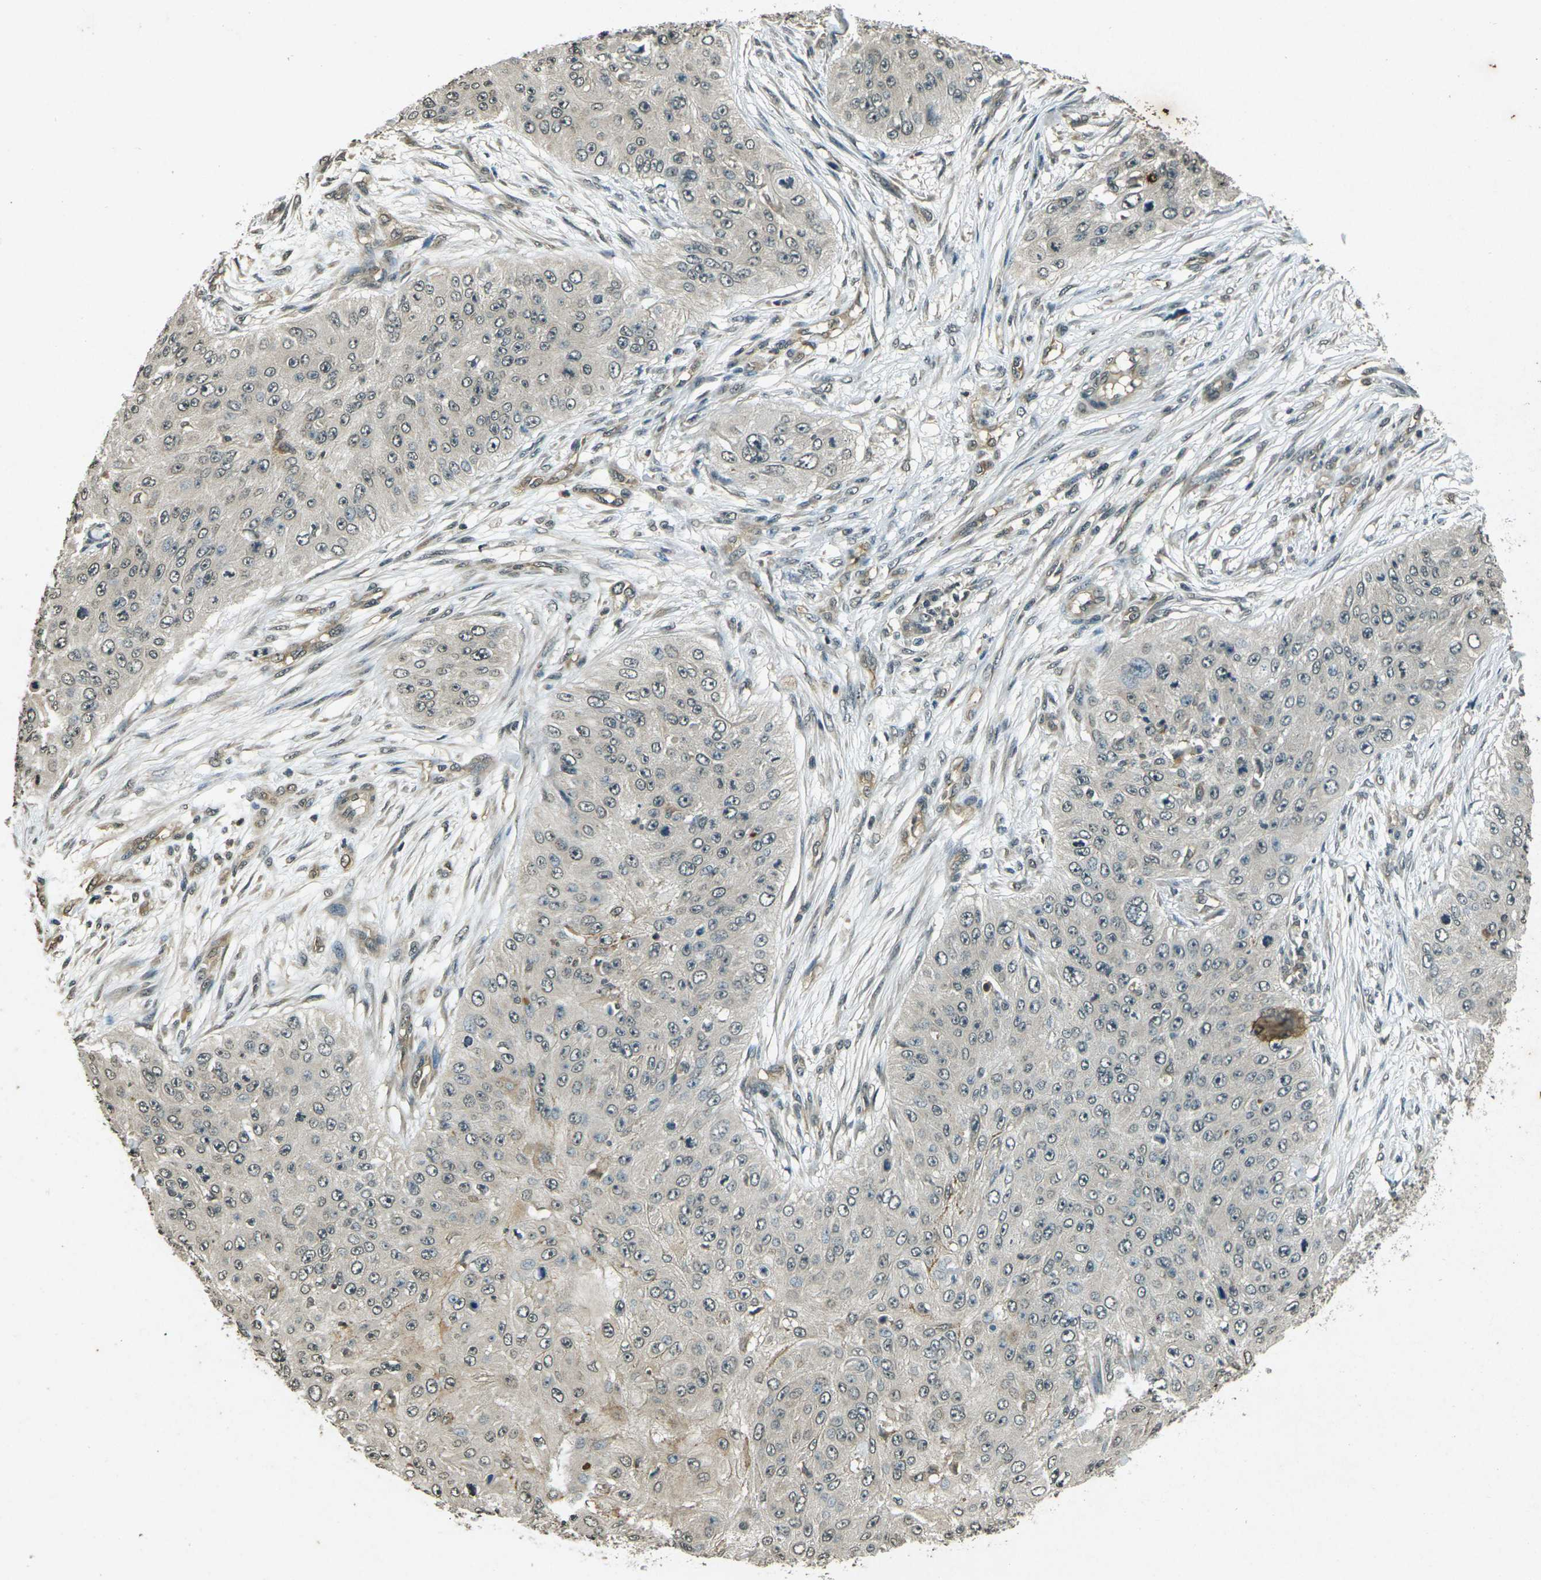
{"staining": {"intensity": "negative", "quantity": "none", "location": "none"}, "tissue": "skin cancer", "cell_type": "Tumor cells", "image_type": "cancer", "snomed": [{"axis": "morphology", "description": "Squamous cell carcinoma, NOS"}, {"axis": "topography", "description": "Skin"}], "caption": "Skin cancer (squamous cell carcinoma) stained for a protein using immunohistochemistry (IHC) reveals no staining tumor cells.", "gene": "PDE2A", "patient": {"sex": "female", "age": 80}}